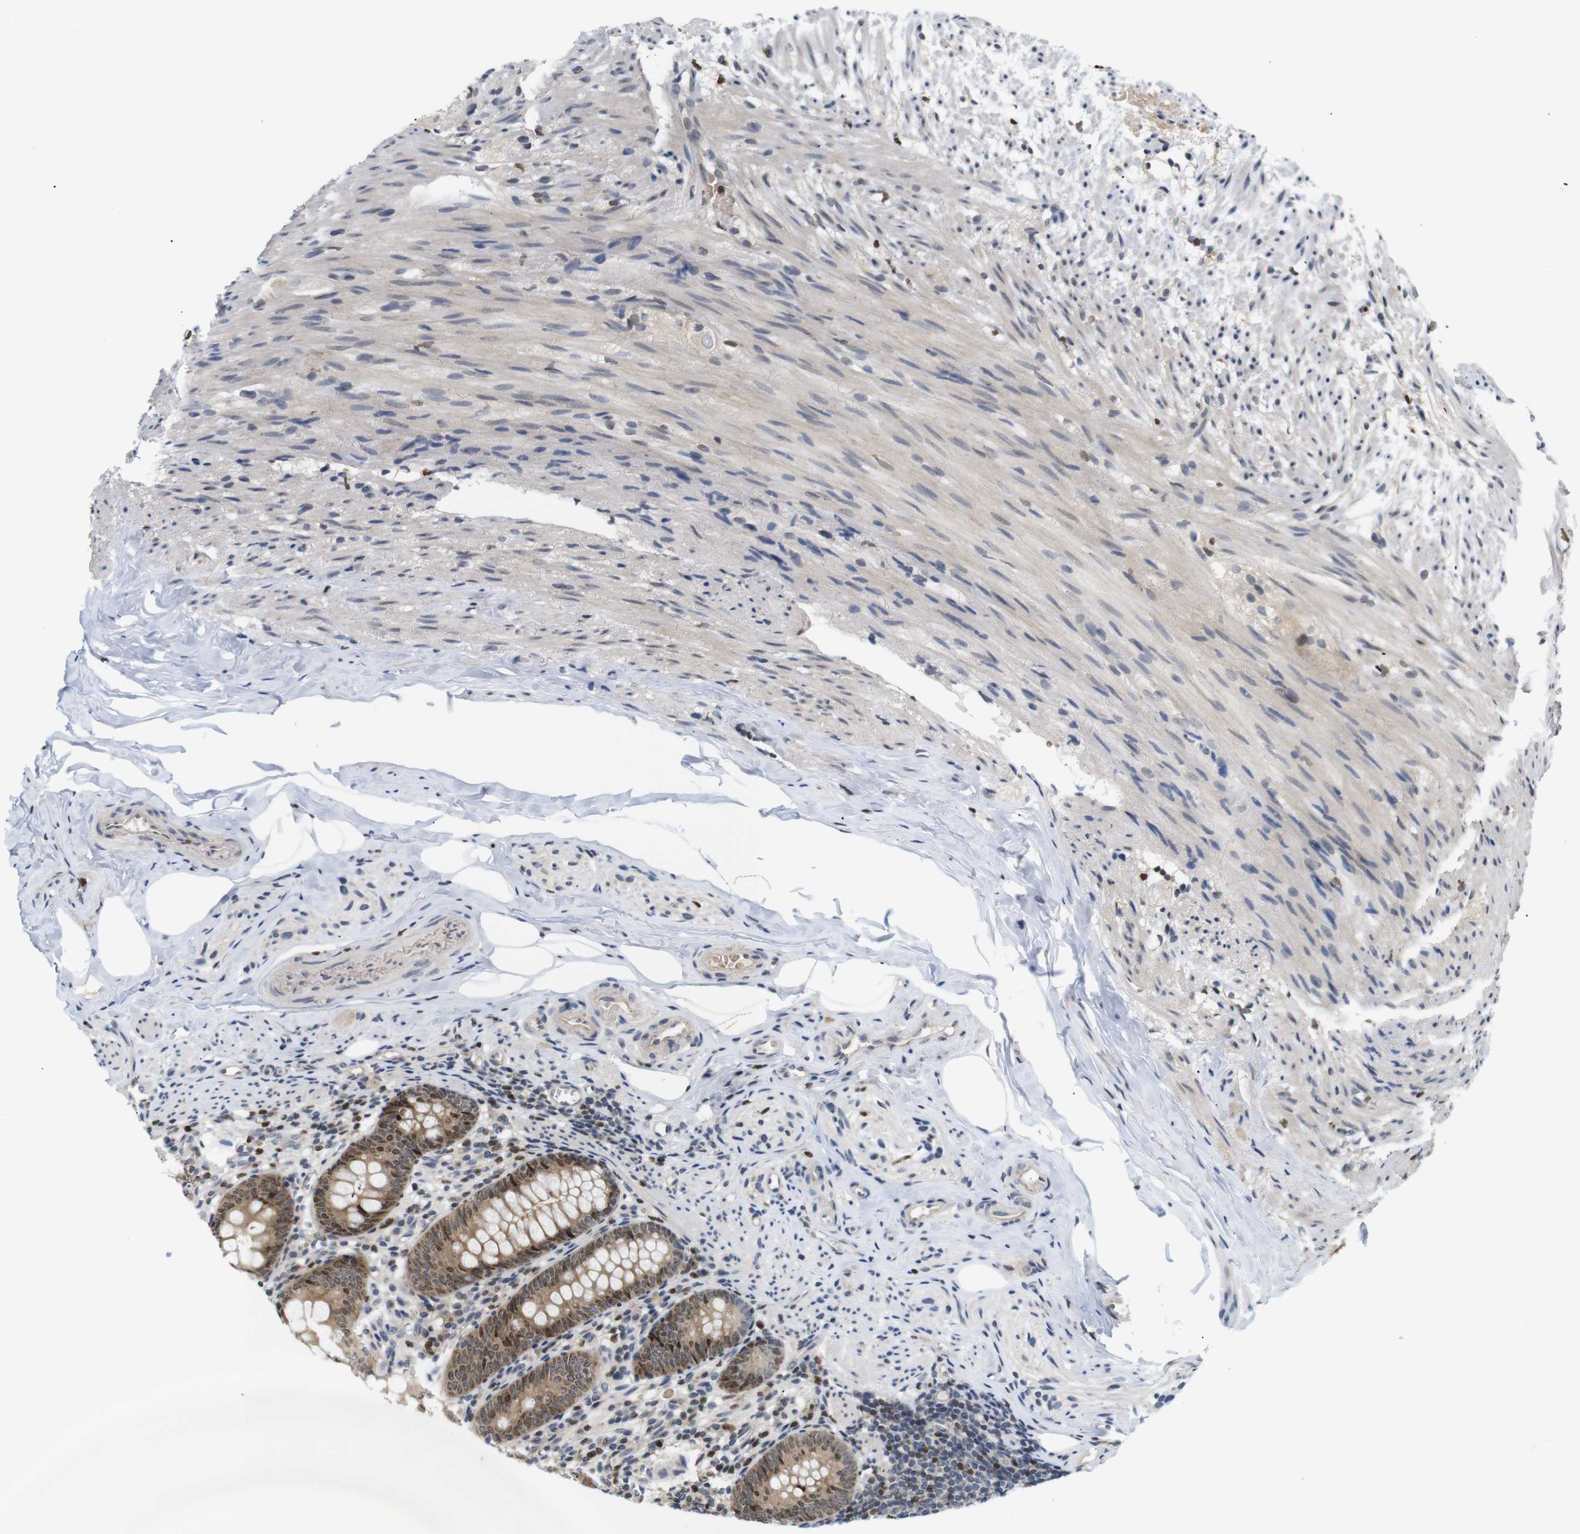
{"staining": {"intensity": "moderate", "quantity": ">75%", "location": "cytoplasmic/membranous,nuclear"}, "tissue": "appendix", "cell_type": "Glandular cells", "image_type": "normal", "snomed": [{"axis": "morphology", "description": "Normal tissue, NOS"}, {"axis": "topography", "description": "Appendix"}], "caption": "IHC of normal human appendix reveals medium levels of moderate cytoplasmic/membranous,nuclear positivity in about >75% of glandular cells.", "gene": "MBD1", "patient": {"sex": "female", "age": 77}}